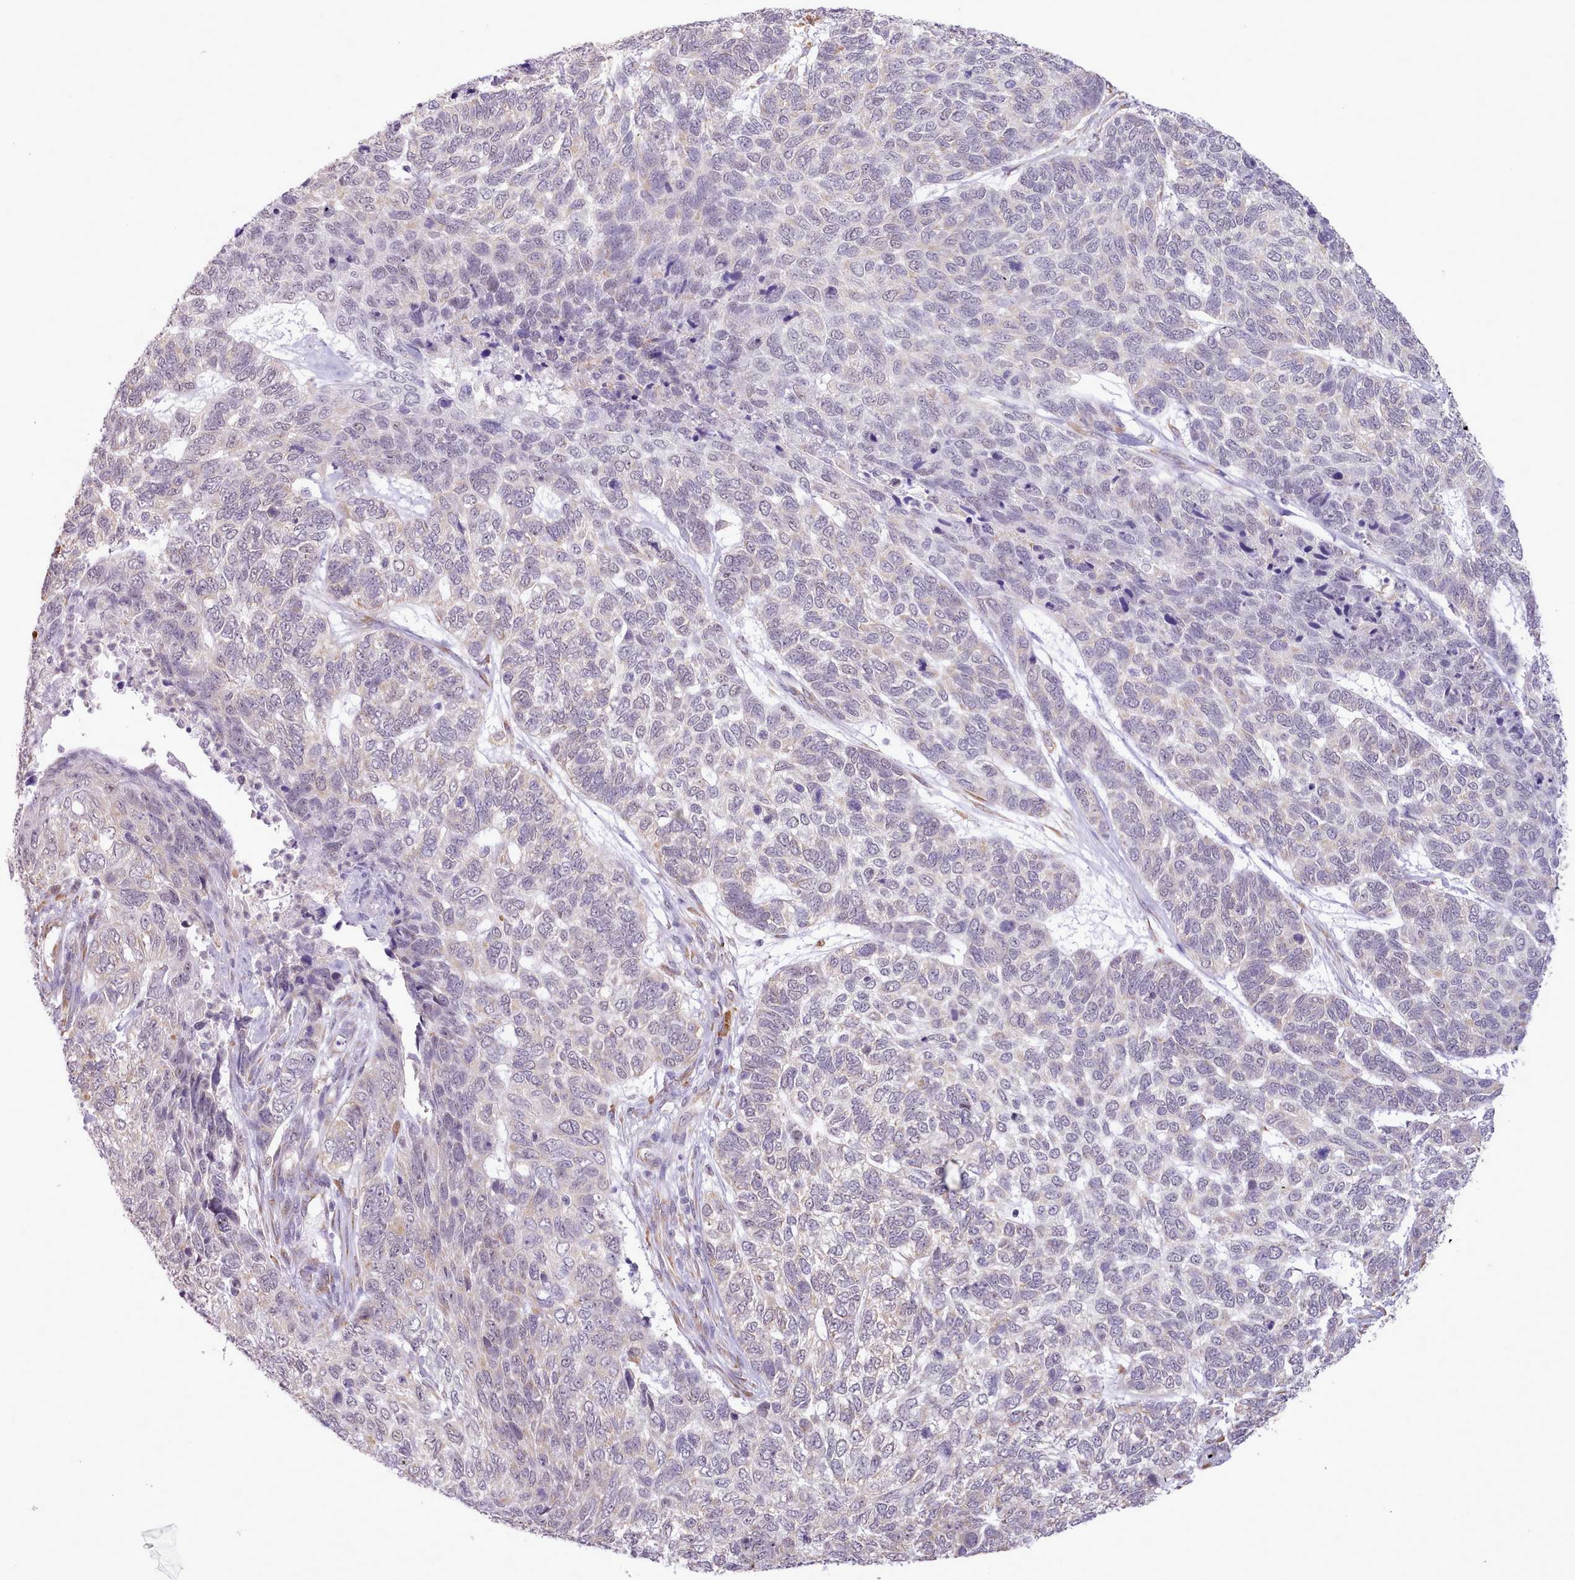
{"staining": {"intensity": "negative", "quantity": "none", "location": "none"}, "tissue": "skin cancer", "cell_type": "Tumor cells", "image_type": "cancer", "snomed": [{"axis": "morphology", "description": "Basal cell carcinoma"}, {"axis": "topography", "description": "Skin"}], "caption": "This is a image of immunohistochemistry staining of skin cancer, which shows no expression in tumor cells.", "gene": "SEC61B", "patient": {"sex": "female", "age": 65}}